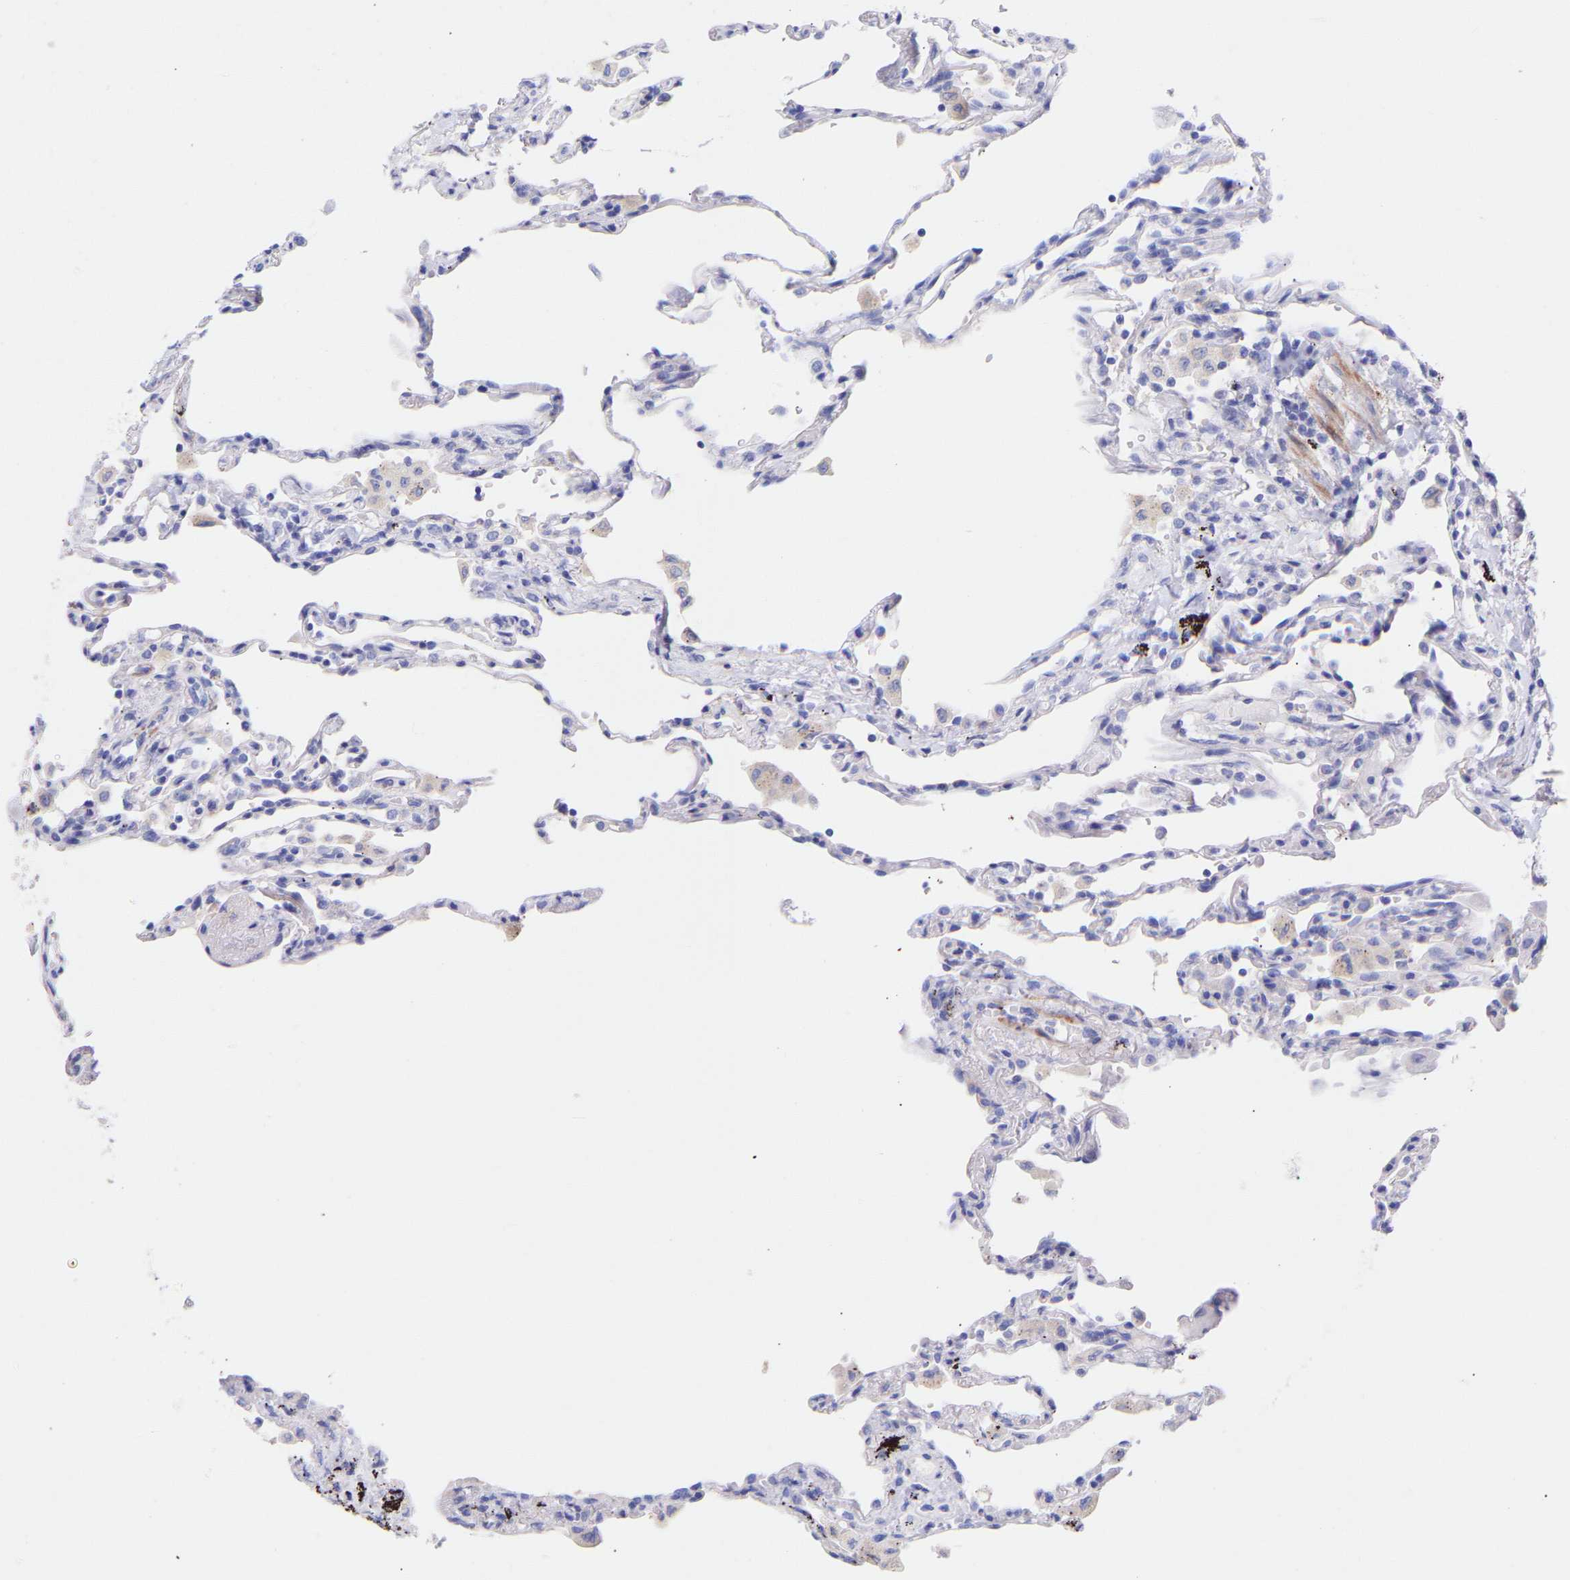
{"staining": {"intensity": "negative", "quantity": "none", "location": "none"}, "tissue": "lung", "cell_type": "Alveolar cells", "image_type": "normal", "snomed": [{"axis": "morphology", "description": "Normal tissue, NOS"}, {"axis": "topography", "description": "Lung"}], "caption": "A histopathology image of lung stained for a protein displays no brown staining in alveolar cells. Brightfield microscopy of immunohistochemistry (IHC) stained with DAB (3,3'-diaminobenzidine) (brown) and hematoxylin (blue), captured at high magnification.", "gene": "AMPH", "patient": {"sex": "male", "age": 59}}